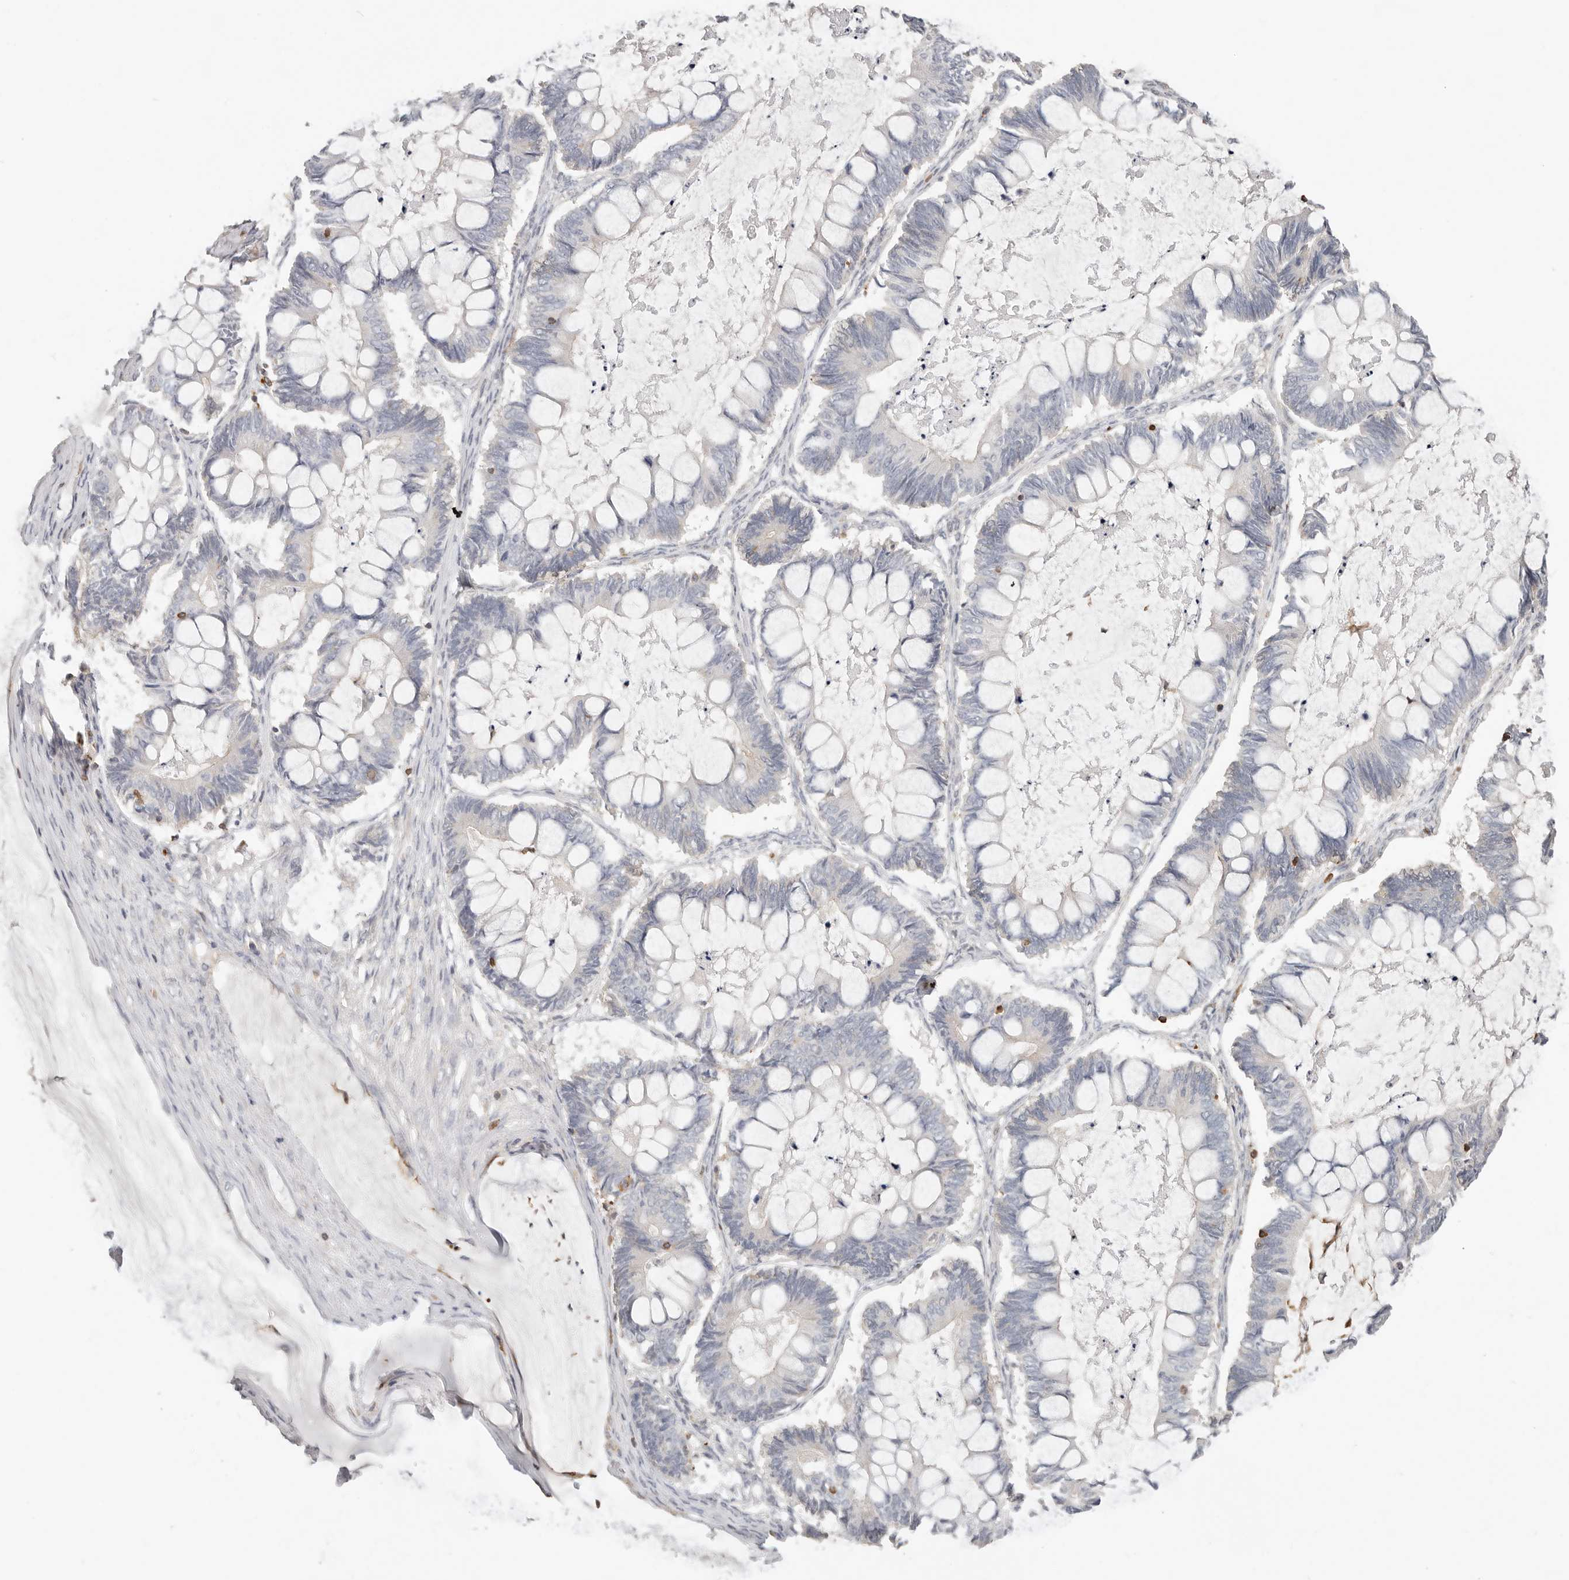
{"staining": {"intensity": "negative", "quantity": "none", "location": "none"}, "tissue": "ovarian cancer", "cell_type": "Tumor cells", "image_type": "cancer", "snomed": [{"axis": "morphology", "description": "Cystadenocarcinoma, mucinous, NOS"}, {"axis": "topography", "description": "Ovary"}], "caption": "IHC image of neoplastic tissue: ovarian mucinous cystadenocarcinoma stained with DAB demonstrates no significant protein positivity in tumor cells.", "gene": "TMEM63B", "patient": {"sex": "female", "age": 61}}